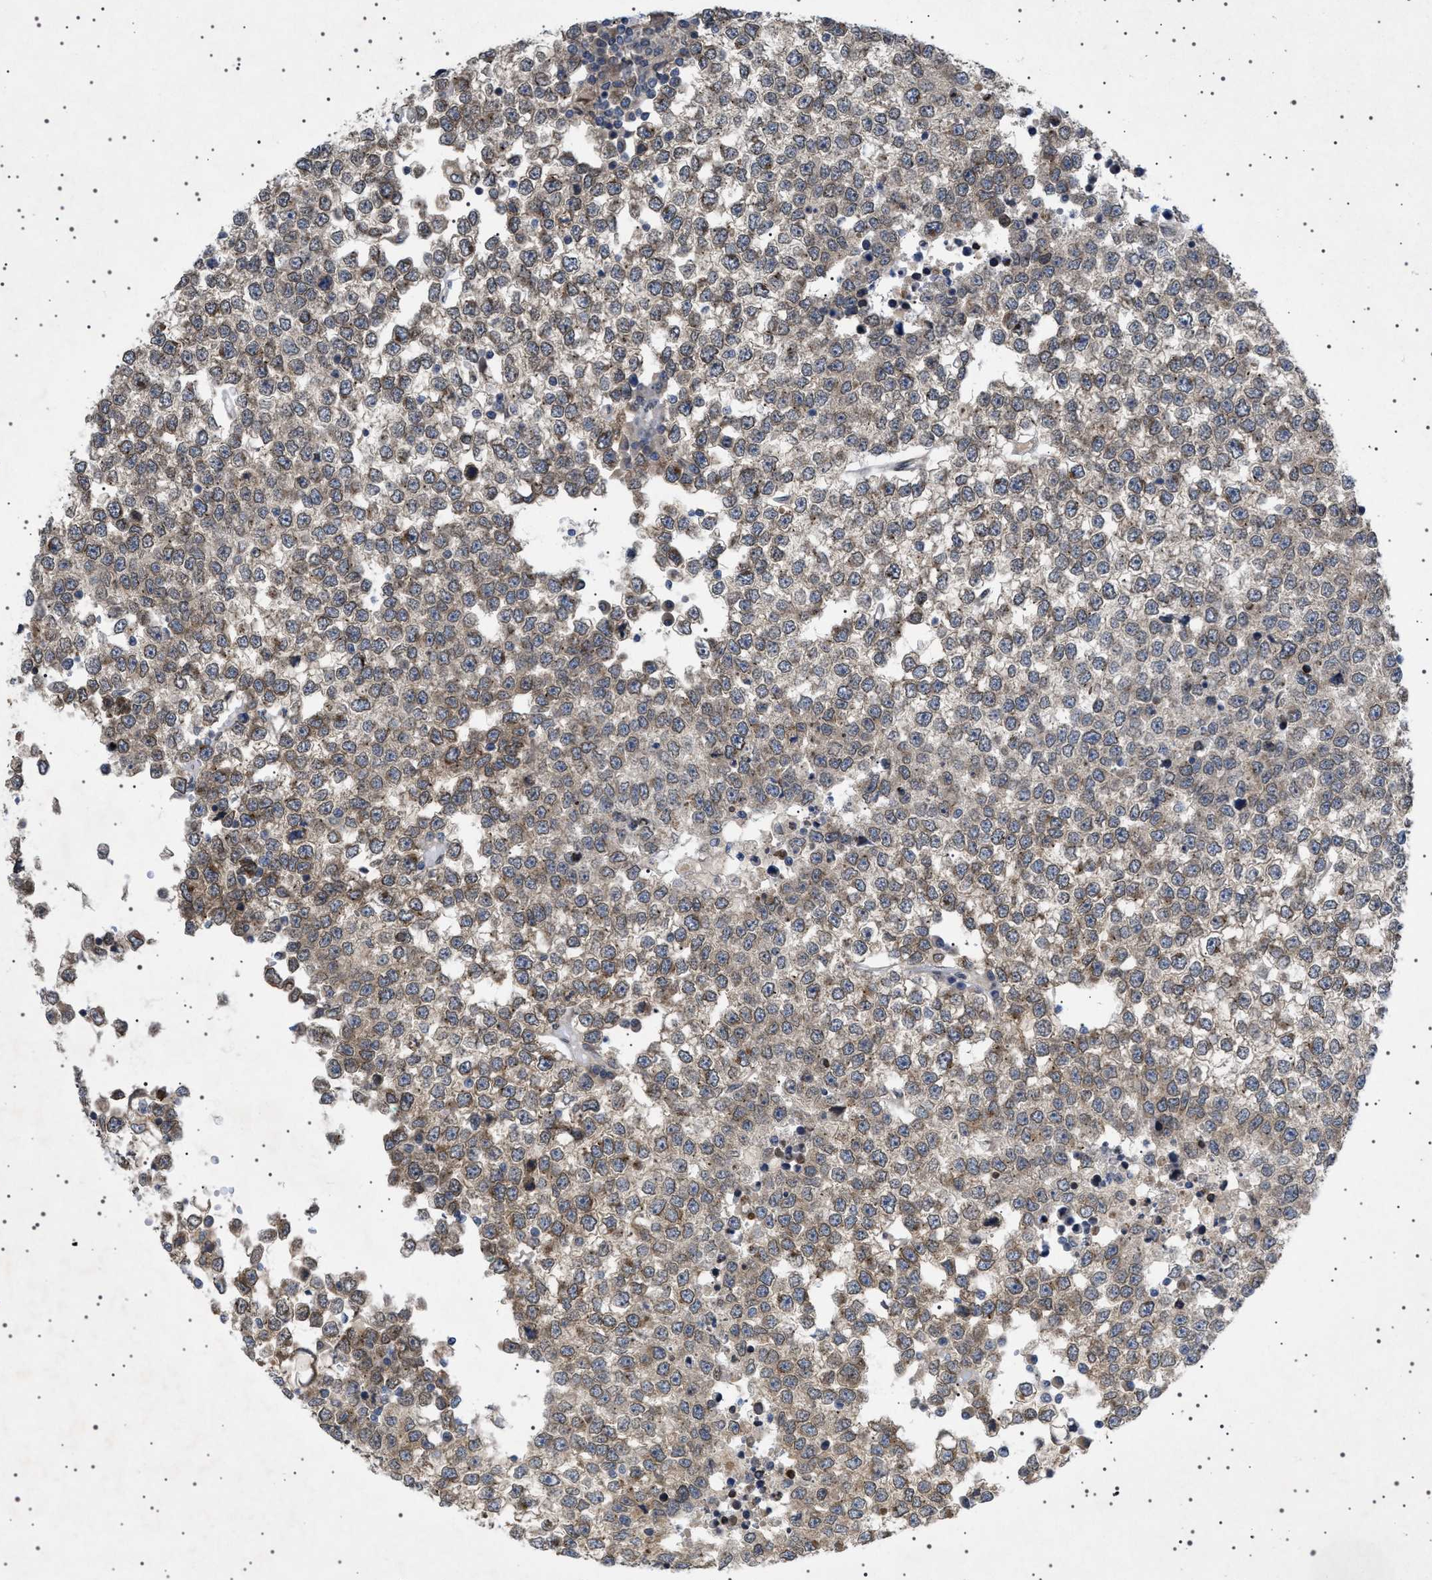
{"staining": {"intensity": "moderate", "quantity": ">75%", "location": "cytoplasmic/membranous,nuclear"}, "tissue": "testis cancer", "cell_type": "Tumor cells", "image_type": "cancer", "snomed": [{"axis": "morphology", "description": "Seminoma, NOS"}, {"axis": "topography", "description": "Testis"}], "caption": "The micrograph shows immunohistochemical staining of testis cancer (seminoma). There is moderate cytoplasmic/membranous and nuclear expression is appreciated in about >75% of tumor cells. Using DAB (brown) and hematoxylin (blue) stains, captured at high magnification using brightfield microscopy.", "gene": "NUP93", "patient": {"sex": "male", "age": 65}}